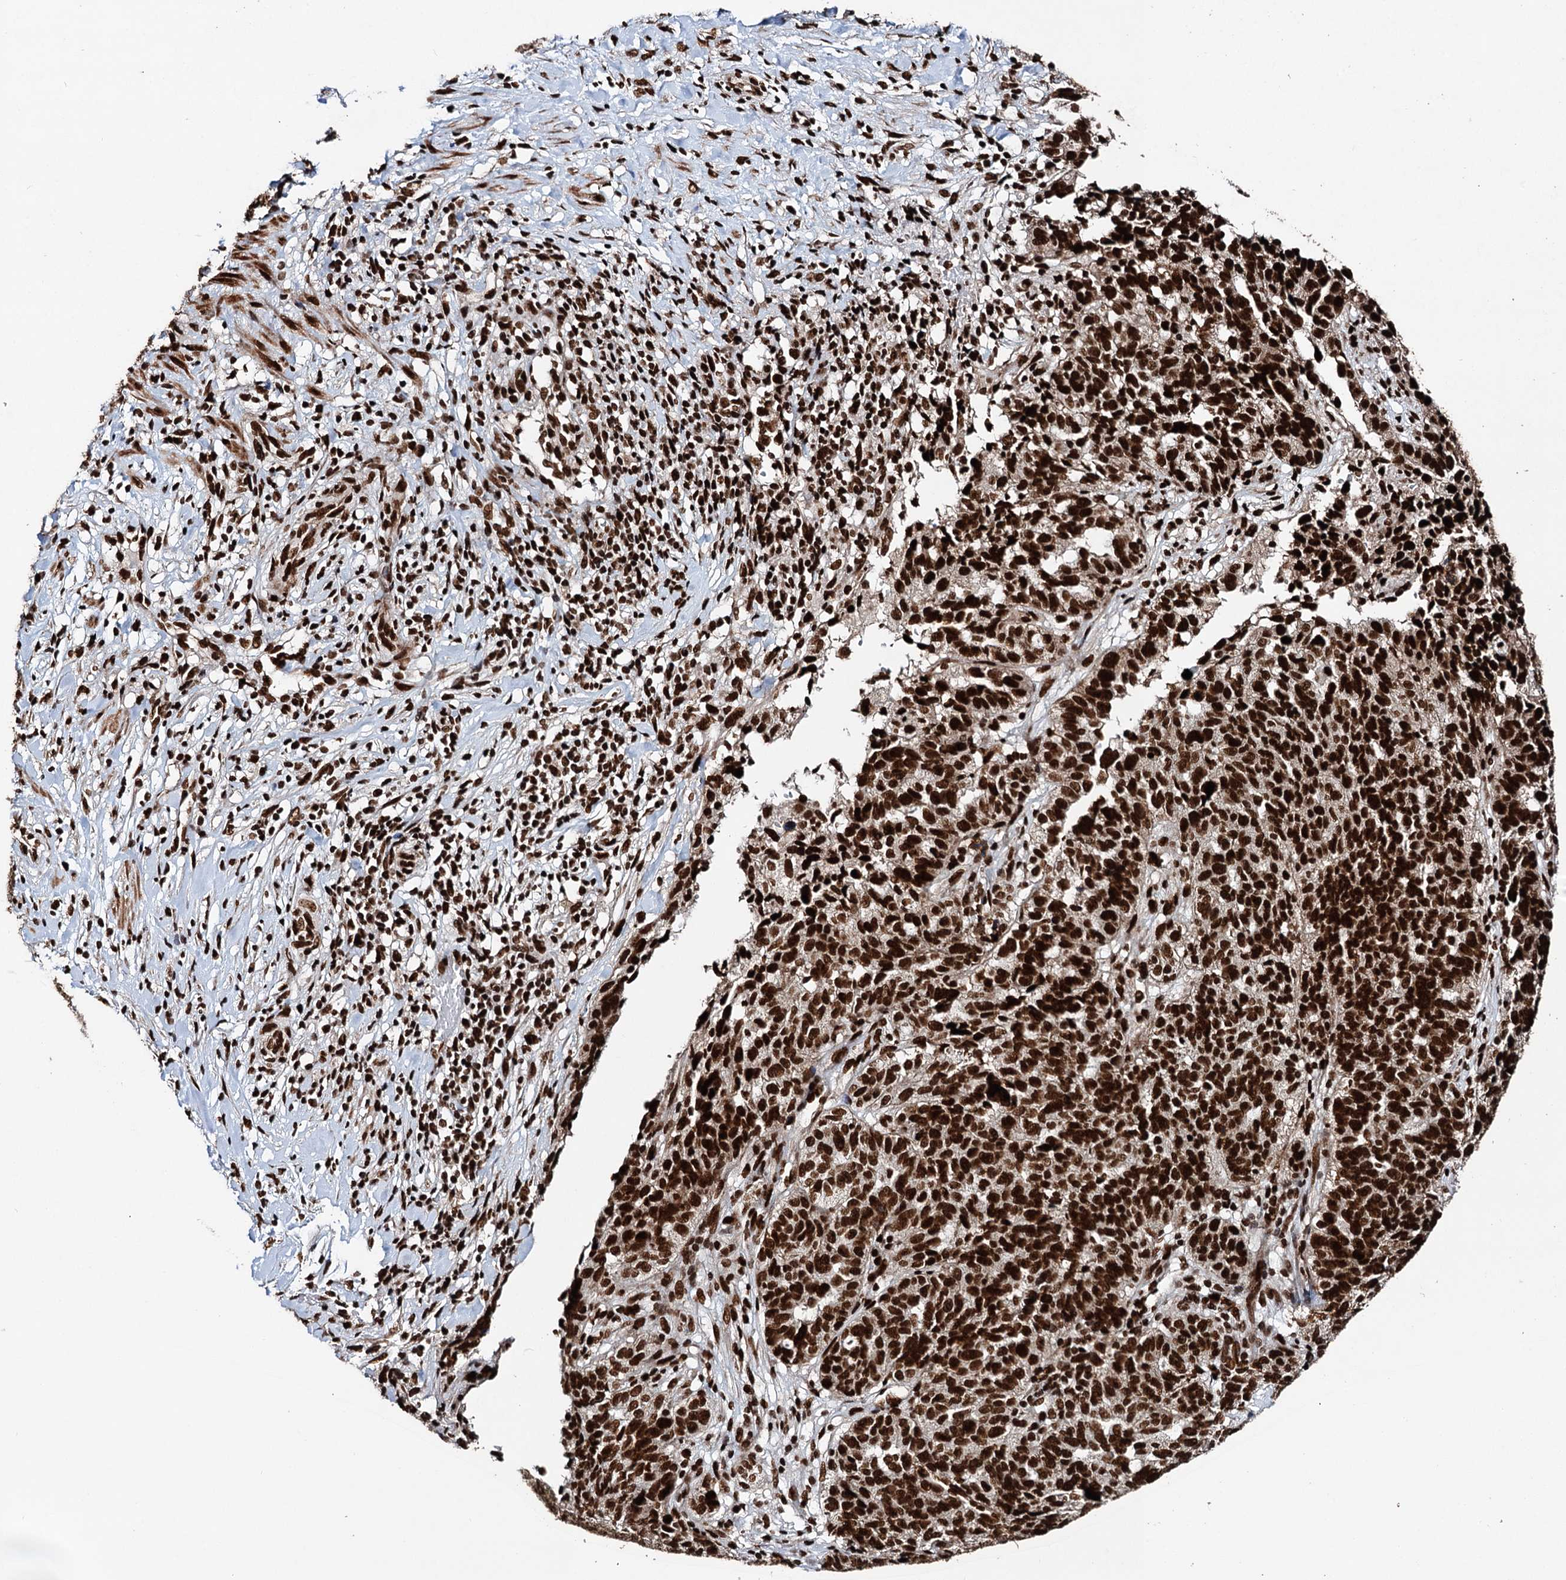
{"staining": {"intensity": "strong", "quantity": ">75%", "location": "nuclear"}, "tissue": "ovarian cancer", "cell_type": "Tumor cells", "image_type": "cancer", "snomed": [{"axis": "morphology", "description": "Cystadenocarcinoma, serous, NOS"}, {"axis": "topography", "description": "Ovary"}], "caption": "Immunohistochemical staining of human ovarian cancer (serous cystadenocarcinoma) shows high levels of strong nuclear positivity in approximately >75% of tumor cells.", "gene": "MATR3", "patient": {"sex": "female", "age": 59}}